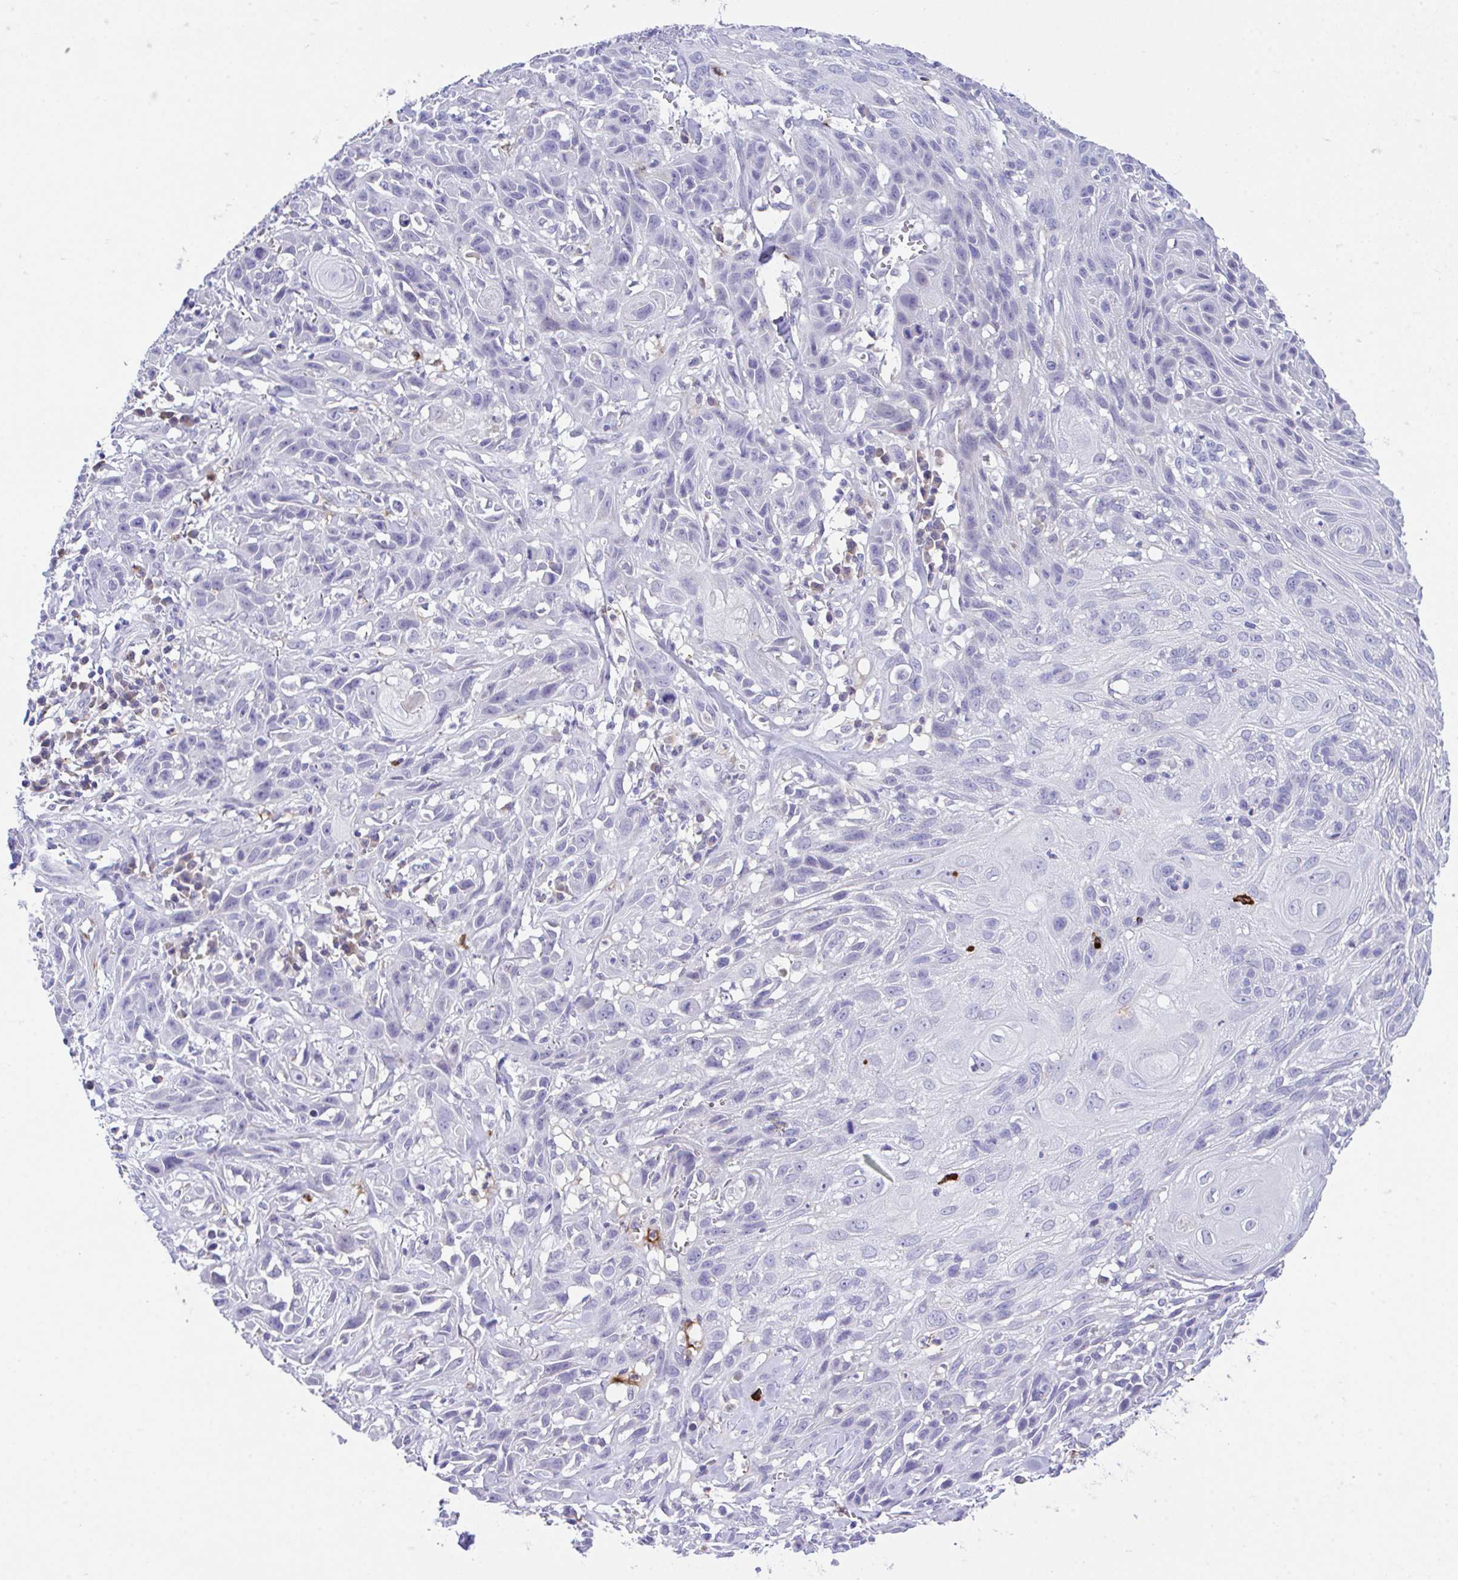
{"staining": {"intensity": "negative", "quantity": "none", "location": "none"}, "tissue": "skin cancer", "cell_type": "Tumor cells", "image_type": "cancer", "snomed": [{"axis": "morphology", "description": "Squamous cell carcinoma, NOS"}, {"axis": "topography", "description": "Skin"}, {"axis": "topography", "description": "Vulva"}], "caption": "Immunohistochemical staining of human skin cancer (squamous cell carcinoma) demonstrates no significant staining in tumor cells.", "gene": "HOXB4", "patient": {"sex": "female", "age": 83}}